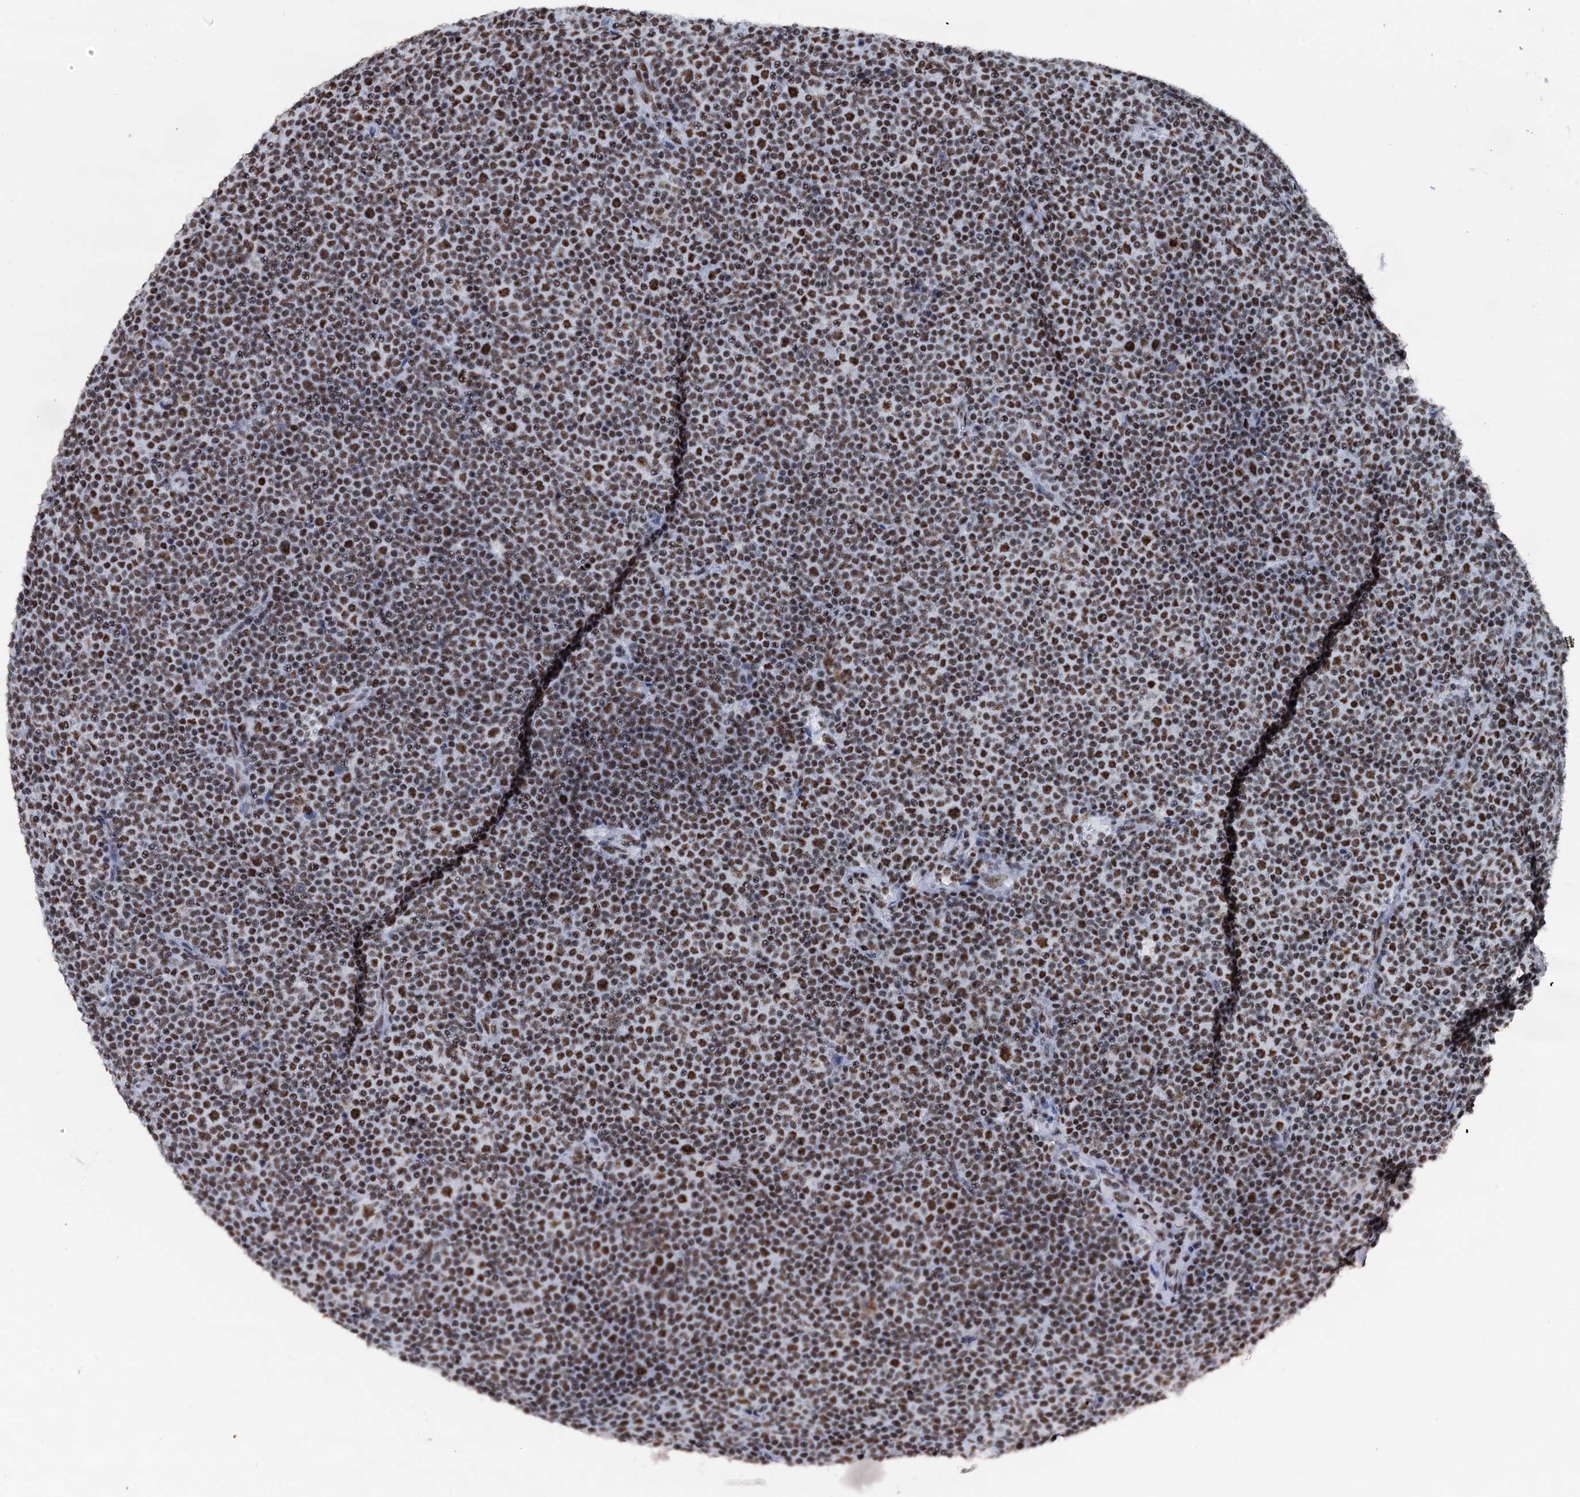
{"staining": {"intensity": "moderate", "quantity": ">75%", "location": "nuclear"}, "tissue": "lymphoma", "cell_type": "Tumor cells", "image_type": "cancer", "snomed": [{"axis": "morphology", "description": "Malignant lymphoma, non-Hodgkin's type, Low grade"}, {"axis": "topography", "description": "Lymph node"}], "caption": "An image of human lymphoma stained for a protein exhibits moderate nuclear brown staining in tumor cells.", "gene": "DDX23", "patient": {"sex": "female", "age": 67}}